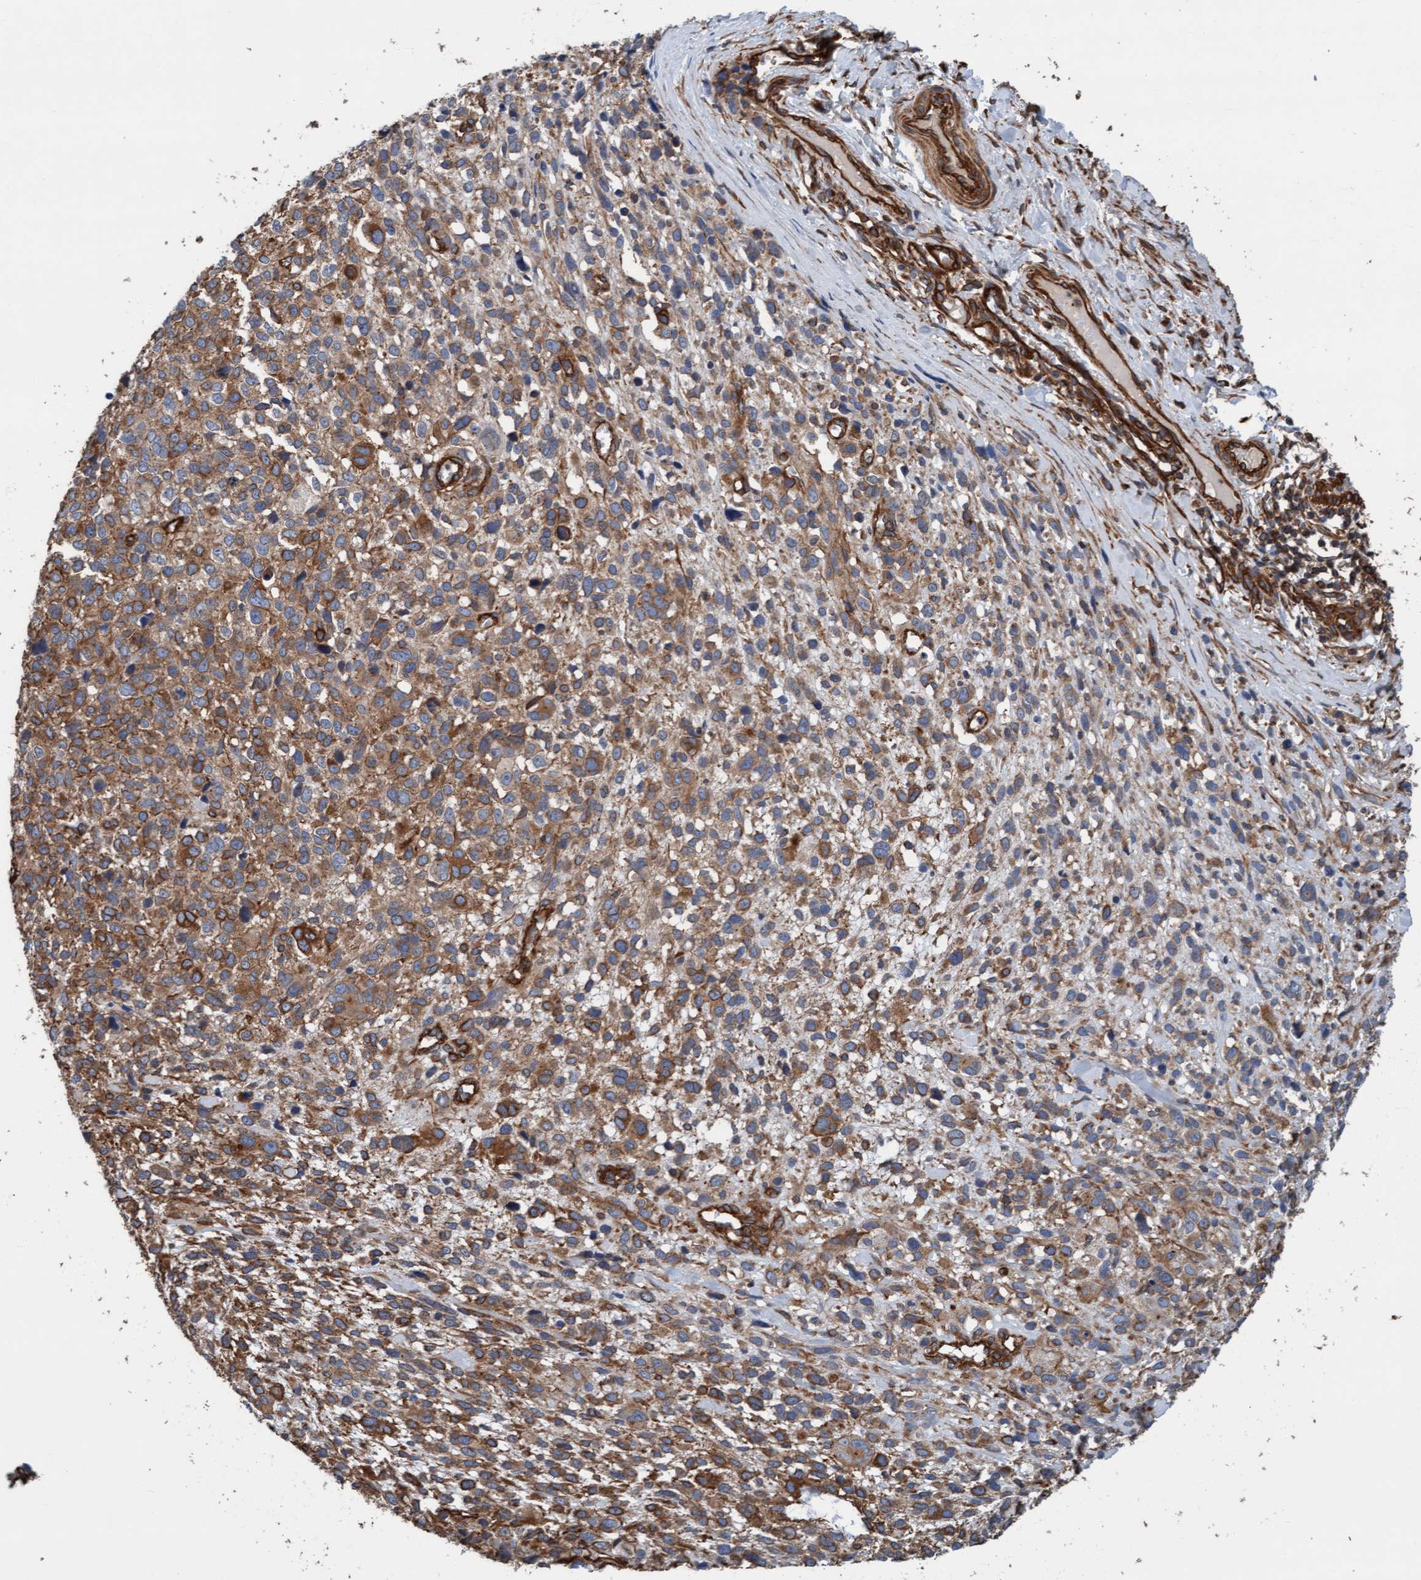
{"staining": {"intensity": "moderate", "quantity": ">75%", "location": "cytoplasmic/membranous"}, "tissue": "melanoma", "cell_type": "Tumor cells", "image_type": "cancer", "snomed": [{"axis": "morphology", "description": "Malignant melanoma, NOS"}, {"axis": "topography", "description": "Skin"}], "caption": "Malignant melanoma tissue shows moderate cytoplasmic/membranous staining in about >75% of tumor cells", "gene": "STXBP4", "patient": {"sex": "female", "age": 55}}